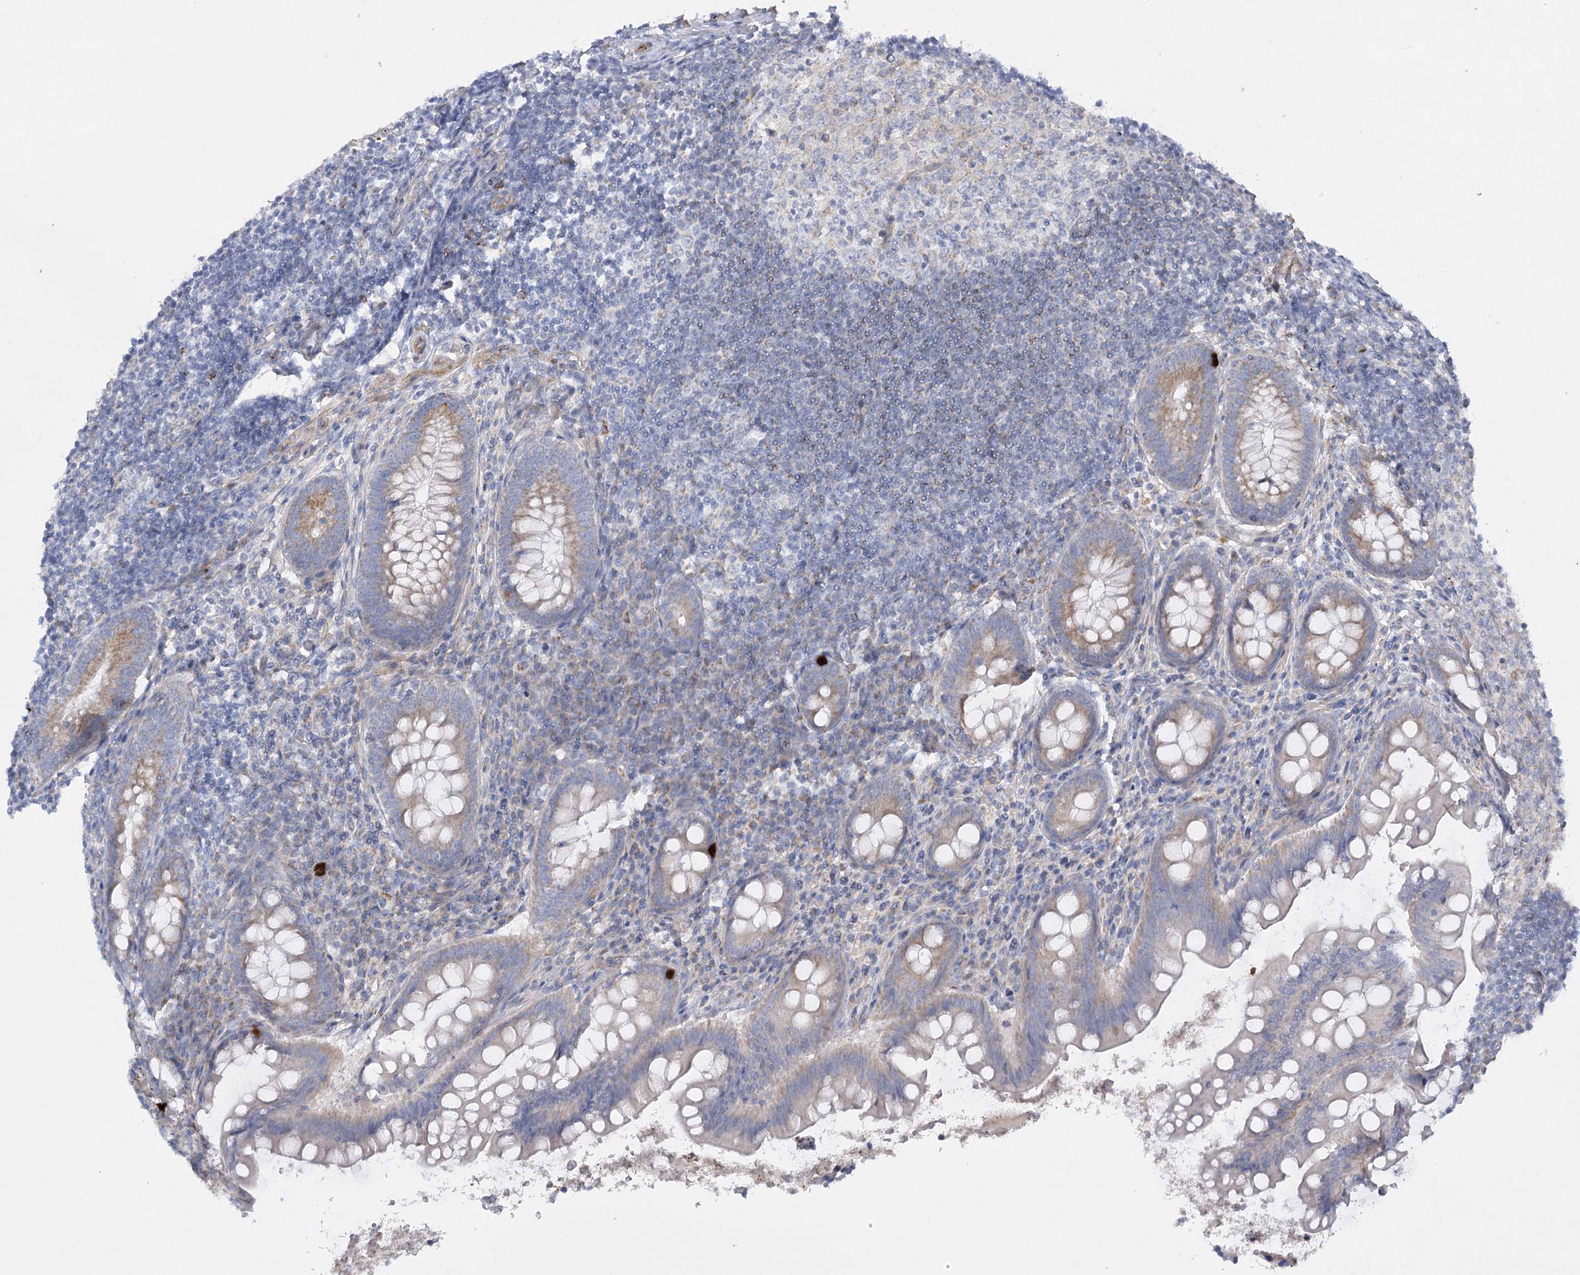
{"staining": {"intensity": "moderate", "quantity": "<25%", "location": "cytoplasmic/membranous"}, "tissue": "appendix", "cell_type": "Glandular cells", "image_type": "normal", "snomed": [{"axis": "morphology", "description": "Normal tissue, NOS"}, {"axis": "topography", "description": "Appendix"}], "caption": "A low amount of moderate cytoplasmic/membranous expression is seen in about <25% of glandular cells in benign appendix. Ihc stains the protein of interest in brown and the nuclei are stained blue.", "gene": "DHTKD1", "patient": {"sex": "female", "age": 33}}